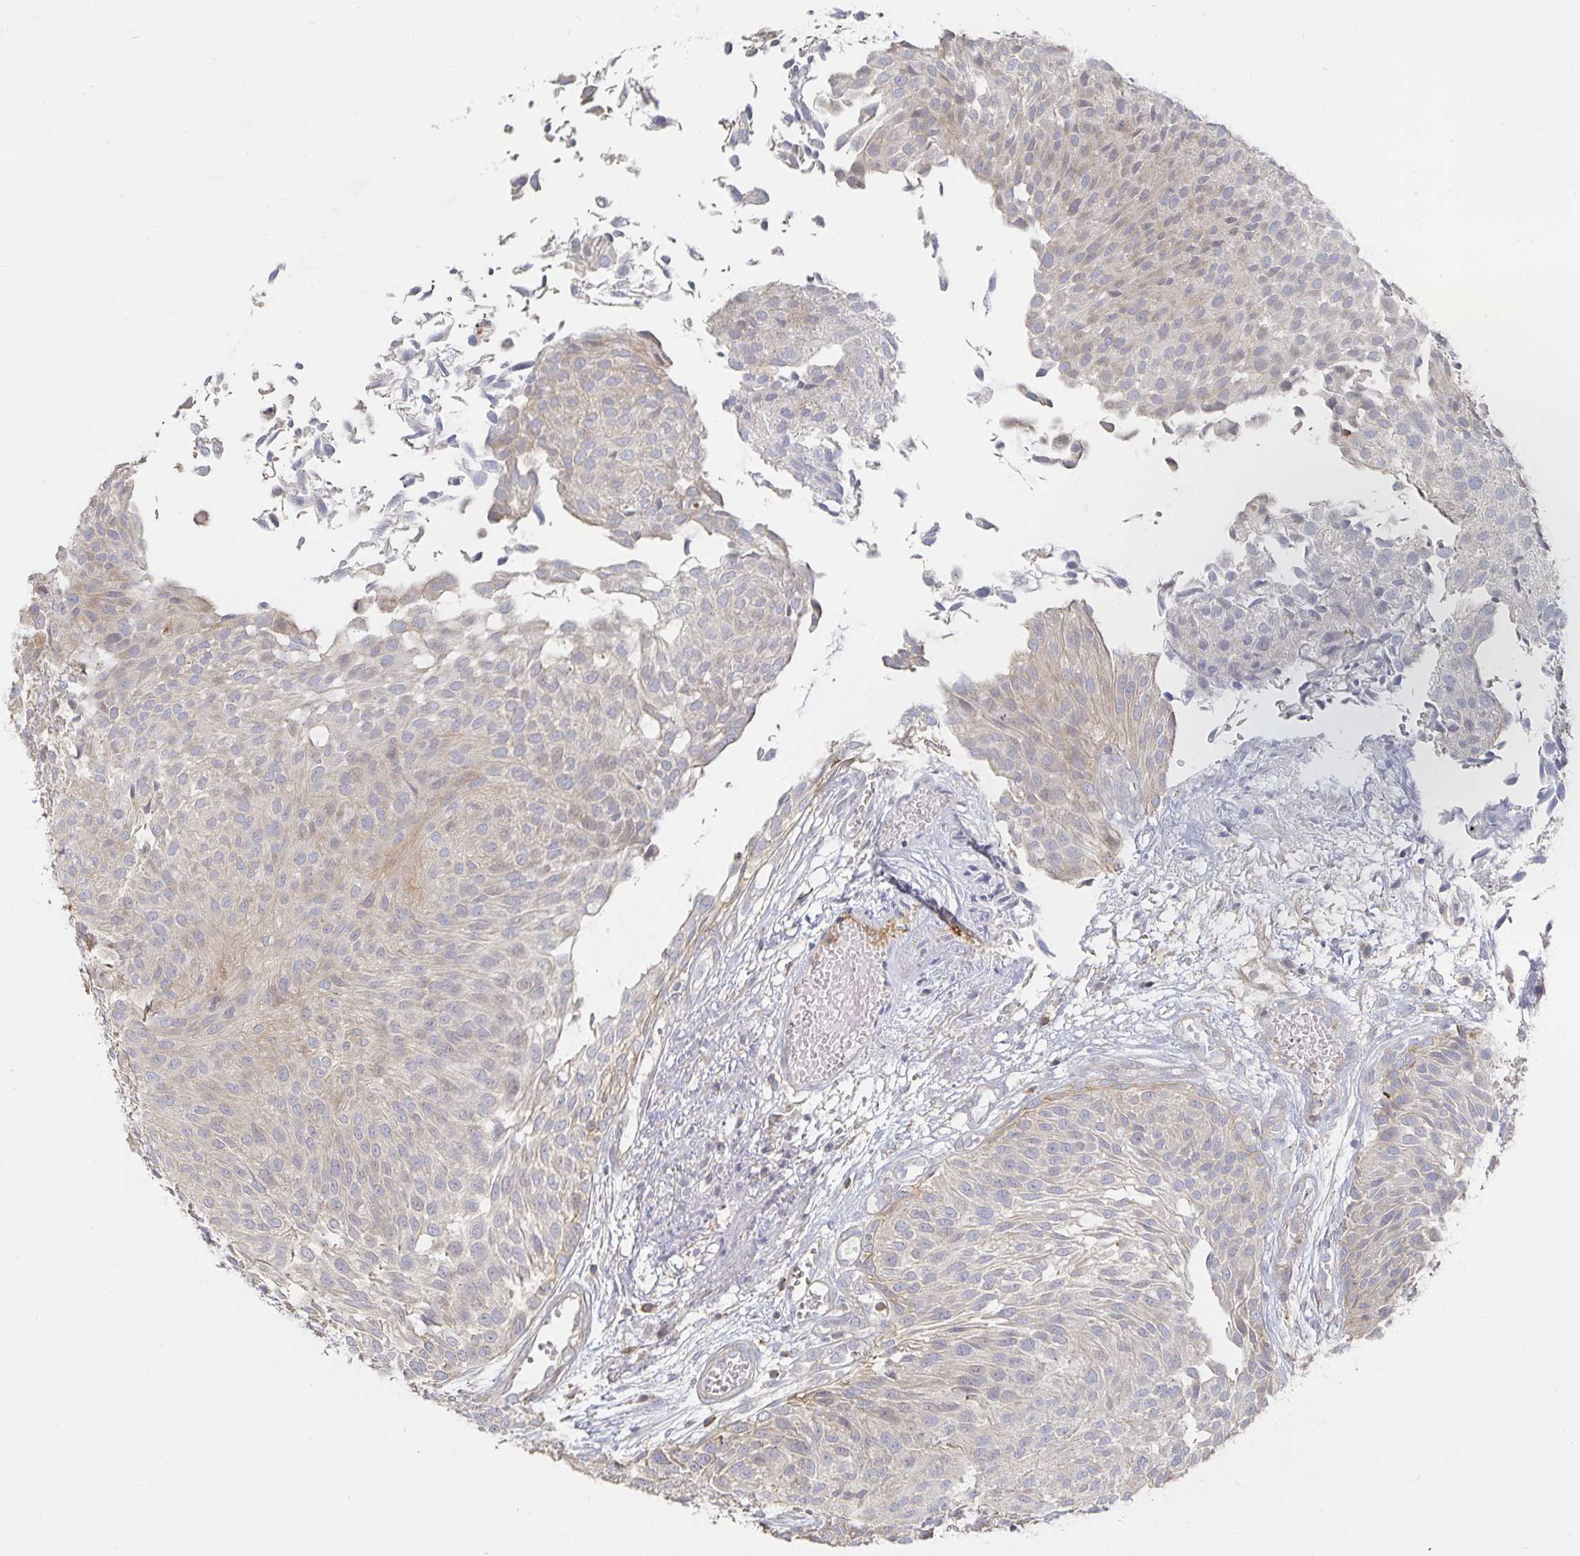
{"staining": {"intensity": "negative", "quantity": "none", "location": "none"}, "tissue": "urothelial cancer", "cell_type": "Tumor cells", "image_type": "cancer", "snomed": [{"axis": "morphology", "description": "Urothelial carcinoma, NOS"}, {"axis": "topography", "description": "Urinary bladder"}], "caption": "The photomicrograph reveals no staining of tumor cells in transitional cell carcinoma.", "gene": "PIK3CD", "patient": {"sex": "male", "age": 84}}